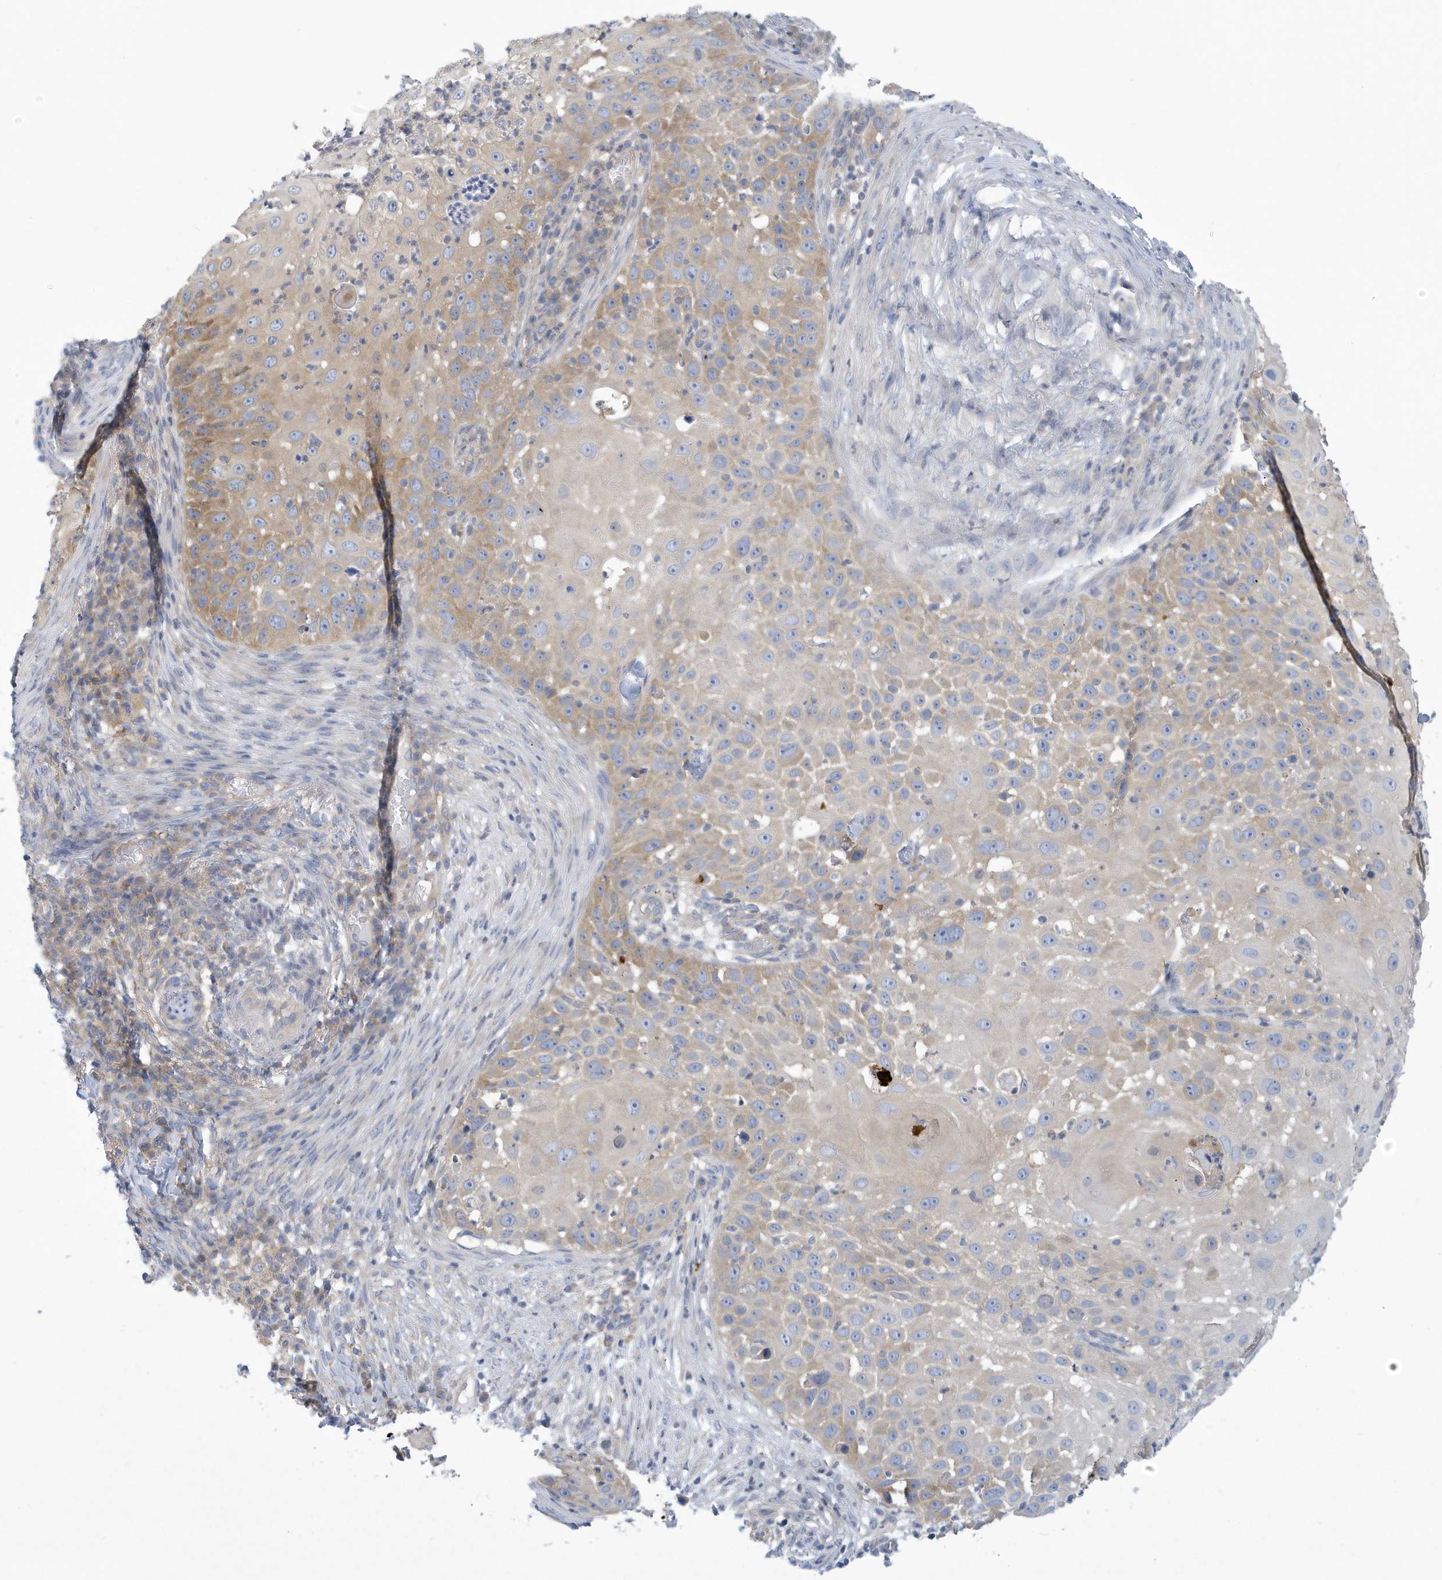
{"staining": {"intensity": "weak", "quantity": ">75%", "location": "cytoplasmic/membranous"}, "tissue": "skin cancer", "cell_type": "Tumor cells", "image_type": "cancer", "snomed": [{"axis": "morphology", "description": "Squamous cell carcinoma, NOS"}, {"axis": "topography", "description": "Skin"}], "caption": "Skin squamous cell carcinoma stained with a brown dye shows weak cytoplasmic/membranous positive positivity in approximately >75% of tumor cells.", "gene": "VTA1", "patient": {"sex": "female", "age": 44}}